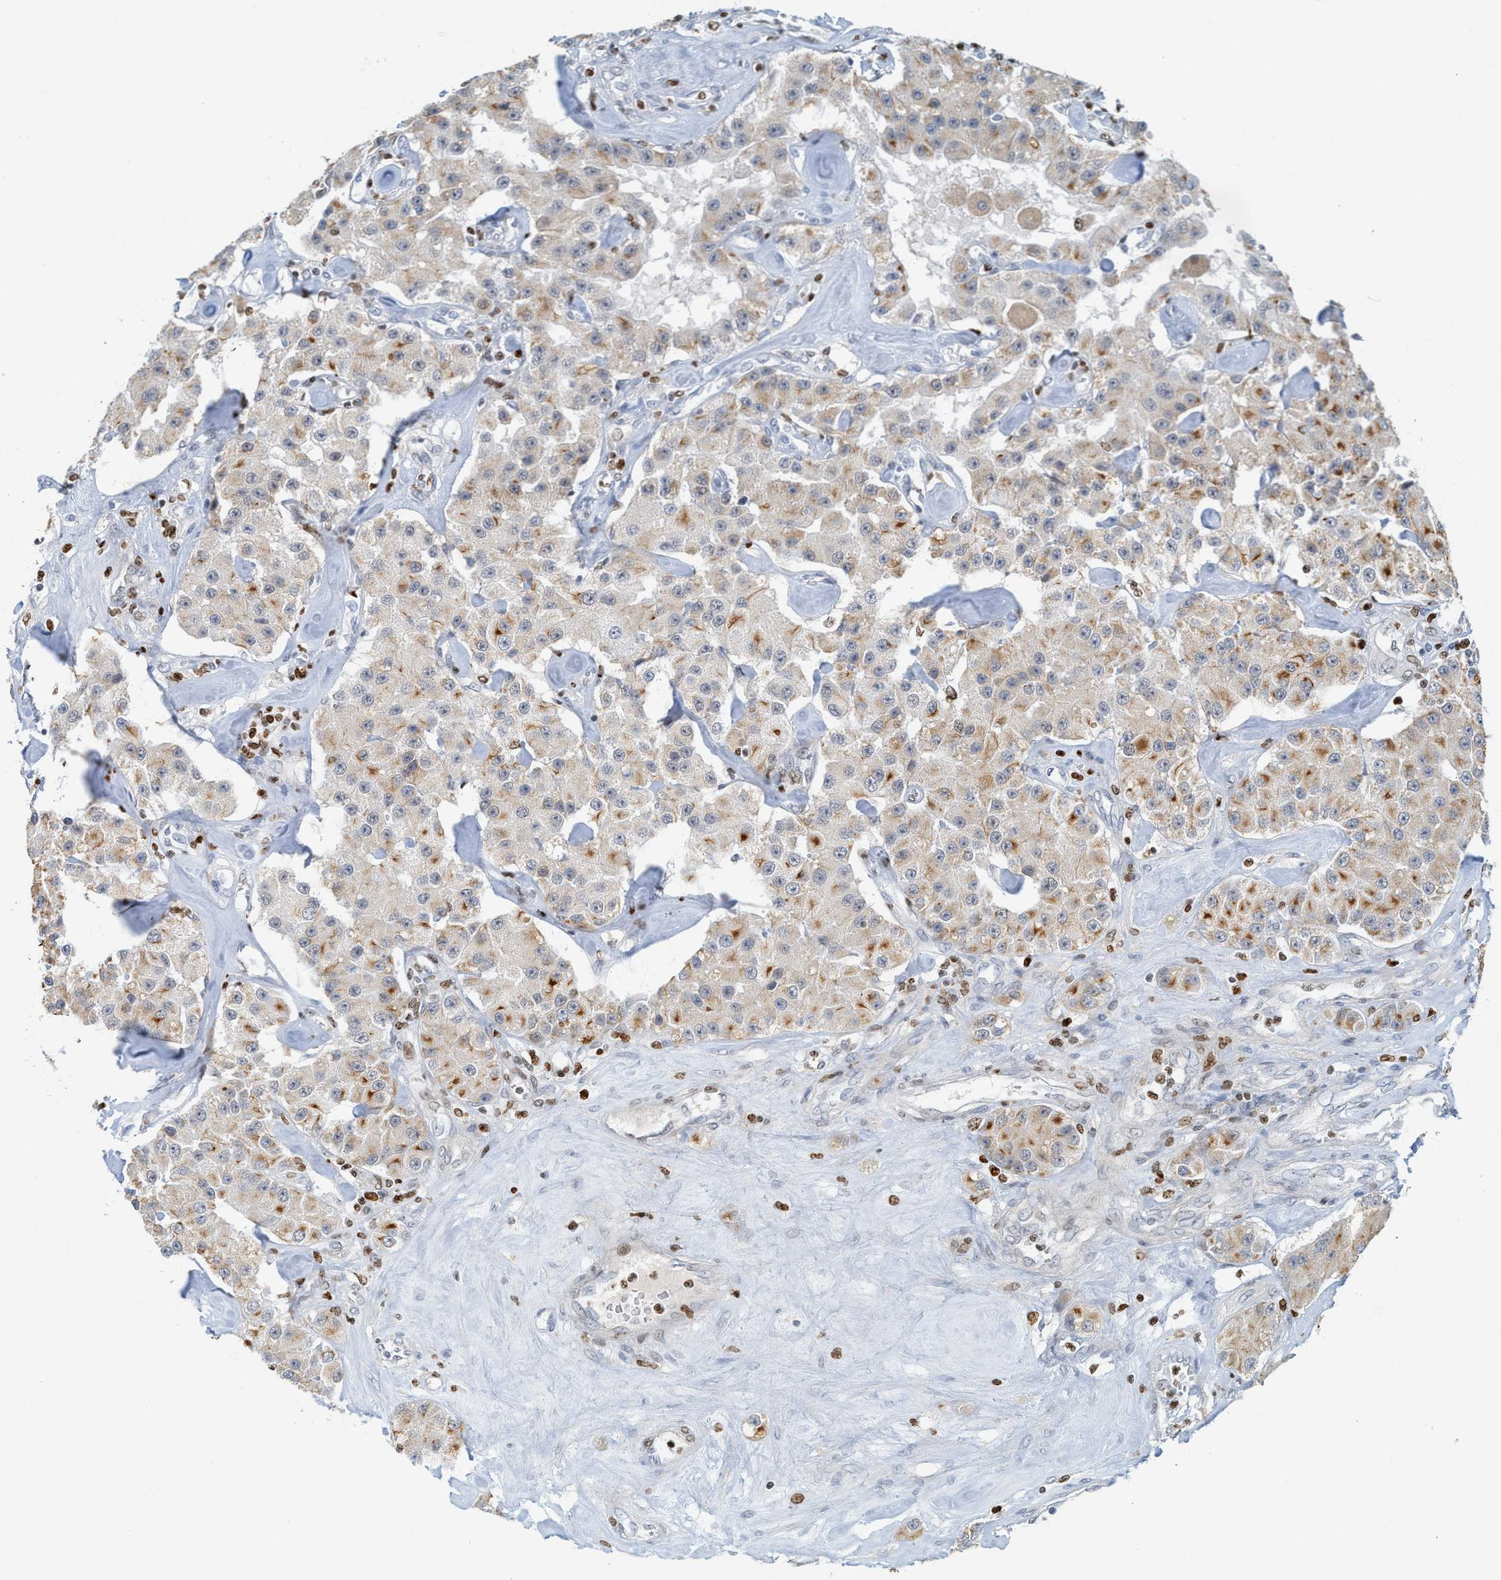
{"staining": {"intensity": "moderate", "quantity": "25%-75%", "location": "cytoplasmic/membranous,nuclear"}, "tissue": "carcinoid", "cell_type": "Tumor cells", "image_type": "cancer", "snomed": [{"axis": "morphology", "description": "Carcinoid, malignant, NOS"}, {"axis": "topography", "description": "Pancreas"}], "caption": "Tumor cells reveal medium levels of moderate cytoplasmic/membranous and nuclear expression in approximately 25%-75% of cells in carcinoid (malignant). (brown staining indicates protein expression, while blue staining denotes nuclei).", "gene": "SH3D19", "patient": {"sex": "male", "age": 41}}